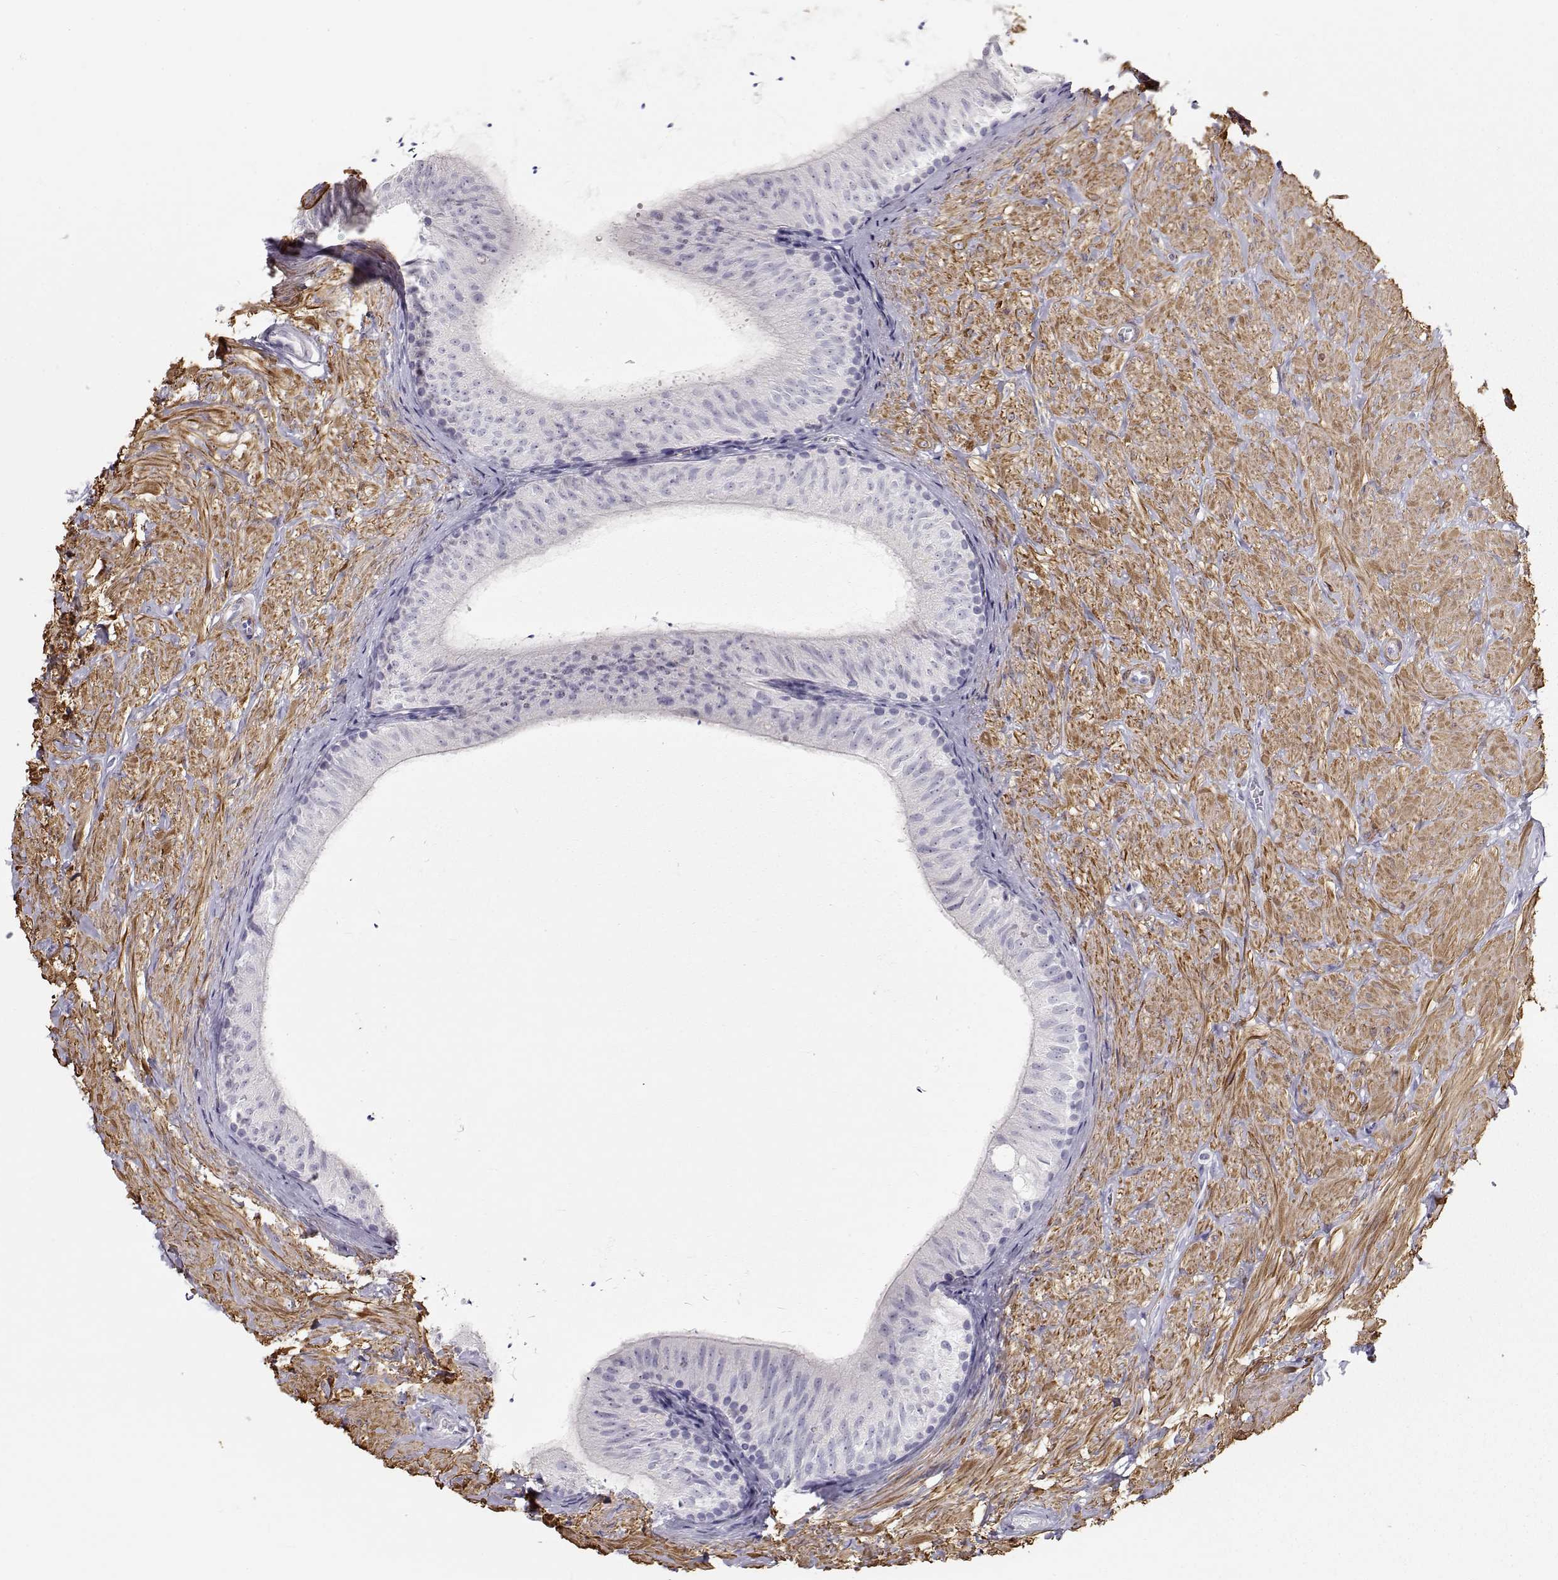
{"staining": {"intensity": "negative", "quantity": "none", "location": "none"}, "tissue": "epididymis", "cell_type": "Glandular cells", "image_type": "normal", "snomed": [{"axis": "morphology", "description": "Normal tissue, NOS"}, {"axis": "topography", "description": "Epididymis"}], "caption": "Immunohistochemical staining of normal epididymis shows no significant staining in glandular cells. The staining is performed using DAB brown chromogen with nuclei counter-stained in using hematoxylin.", "gene": "SLITRK3", "patient": {"sex": "male", "age": 32}}